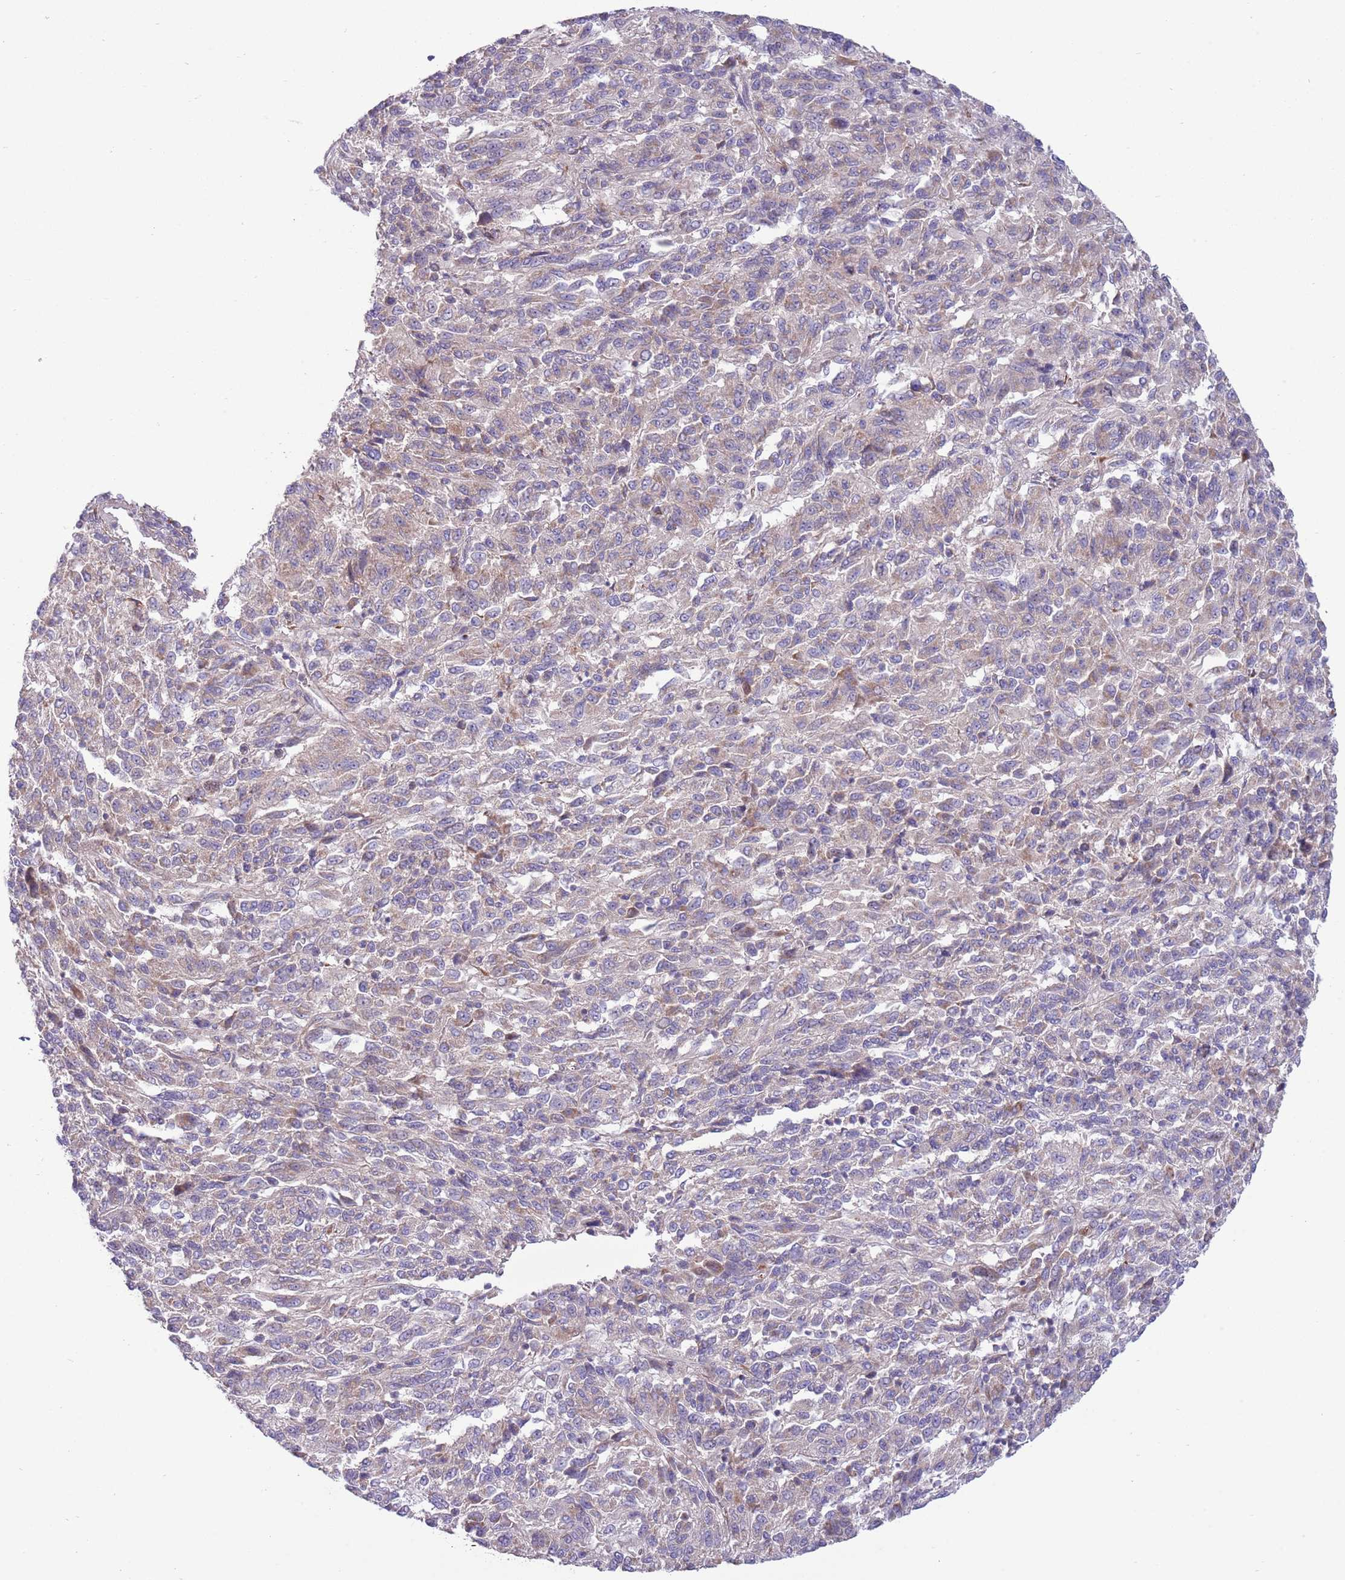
{"staining": {"intensity": "negative", "quantity": "none", "location": "none"}, "tissue": "melanoma", "cell_type": "Tumor cells", "image_type": "cancer", "snomed": [{"axis": "morphology", "description": "Malignant melanoma, Metastatic site"}, {"axis": "topography", "description": "Lung"}], "caption": "This is a photomicrograph of immunohistochemistry staining of melanoma, which shows no positivity in tumor cells. The staining is performed using DAB brown chromogen with nuclei counter-stained in using hematoxylin.", "gene": "TOMM5", "patient": {"sex": "male", "age": 64}}